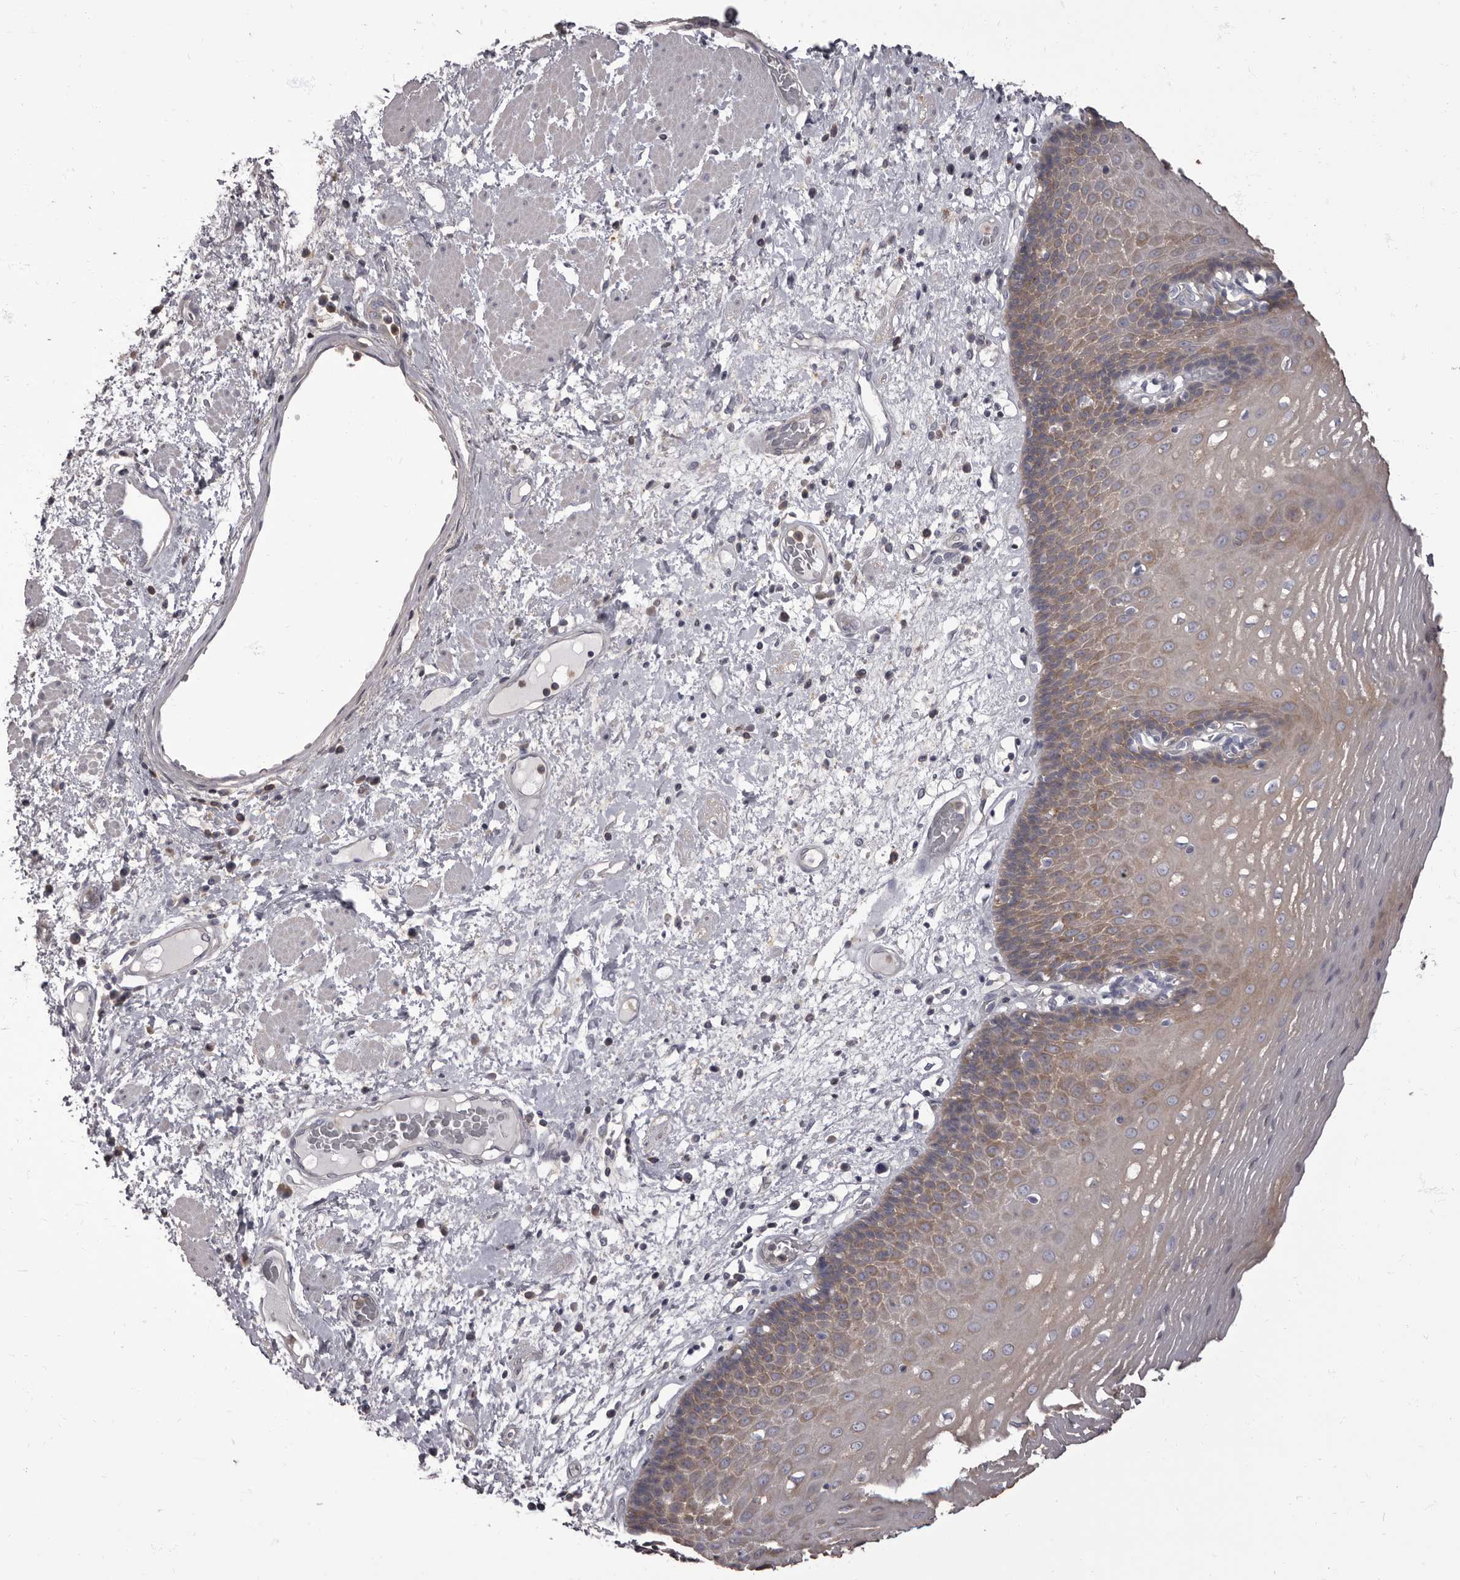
{"staining": {"intensity": "moderate", "quantity": "25%-75%", "location": "cytoplasmic/membranous"}, "tissue": "esophagus", "cell_type": "Squamous epithelial cells", "image_type": "normal", "snomed": [{"axis": "morphology", "description": "Normal tissue, NOS"}, {"axis": "morphology", "description": "Adenocarcinoma, NOS"}, {"axis": "topography", "description": "Esophagus"}], "caption": "Protein analysis of benign esophagus reveals moderate cytoplasmic/membranous staining in about 25%-75% of squamous epithelial cells. The staining is performed using DAB (3,3'-diaminobenzidine) brown chromogen to label protein expression. The nuclei are counter-stained blue using hematoxylin.", "gene": "APEH", "patient": {"sex": "male", "age": 62}}